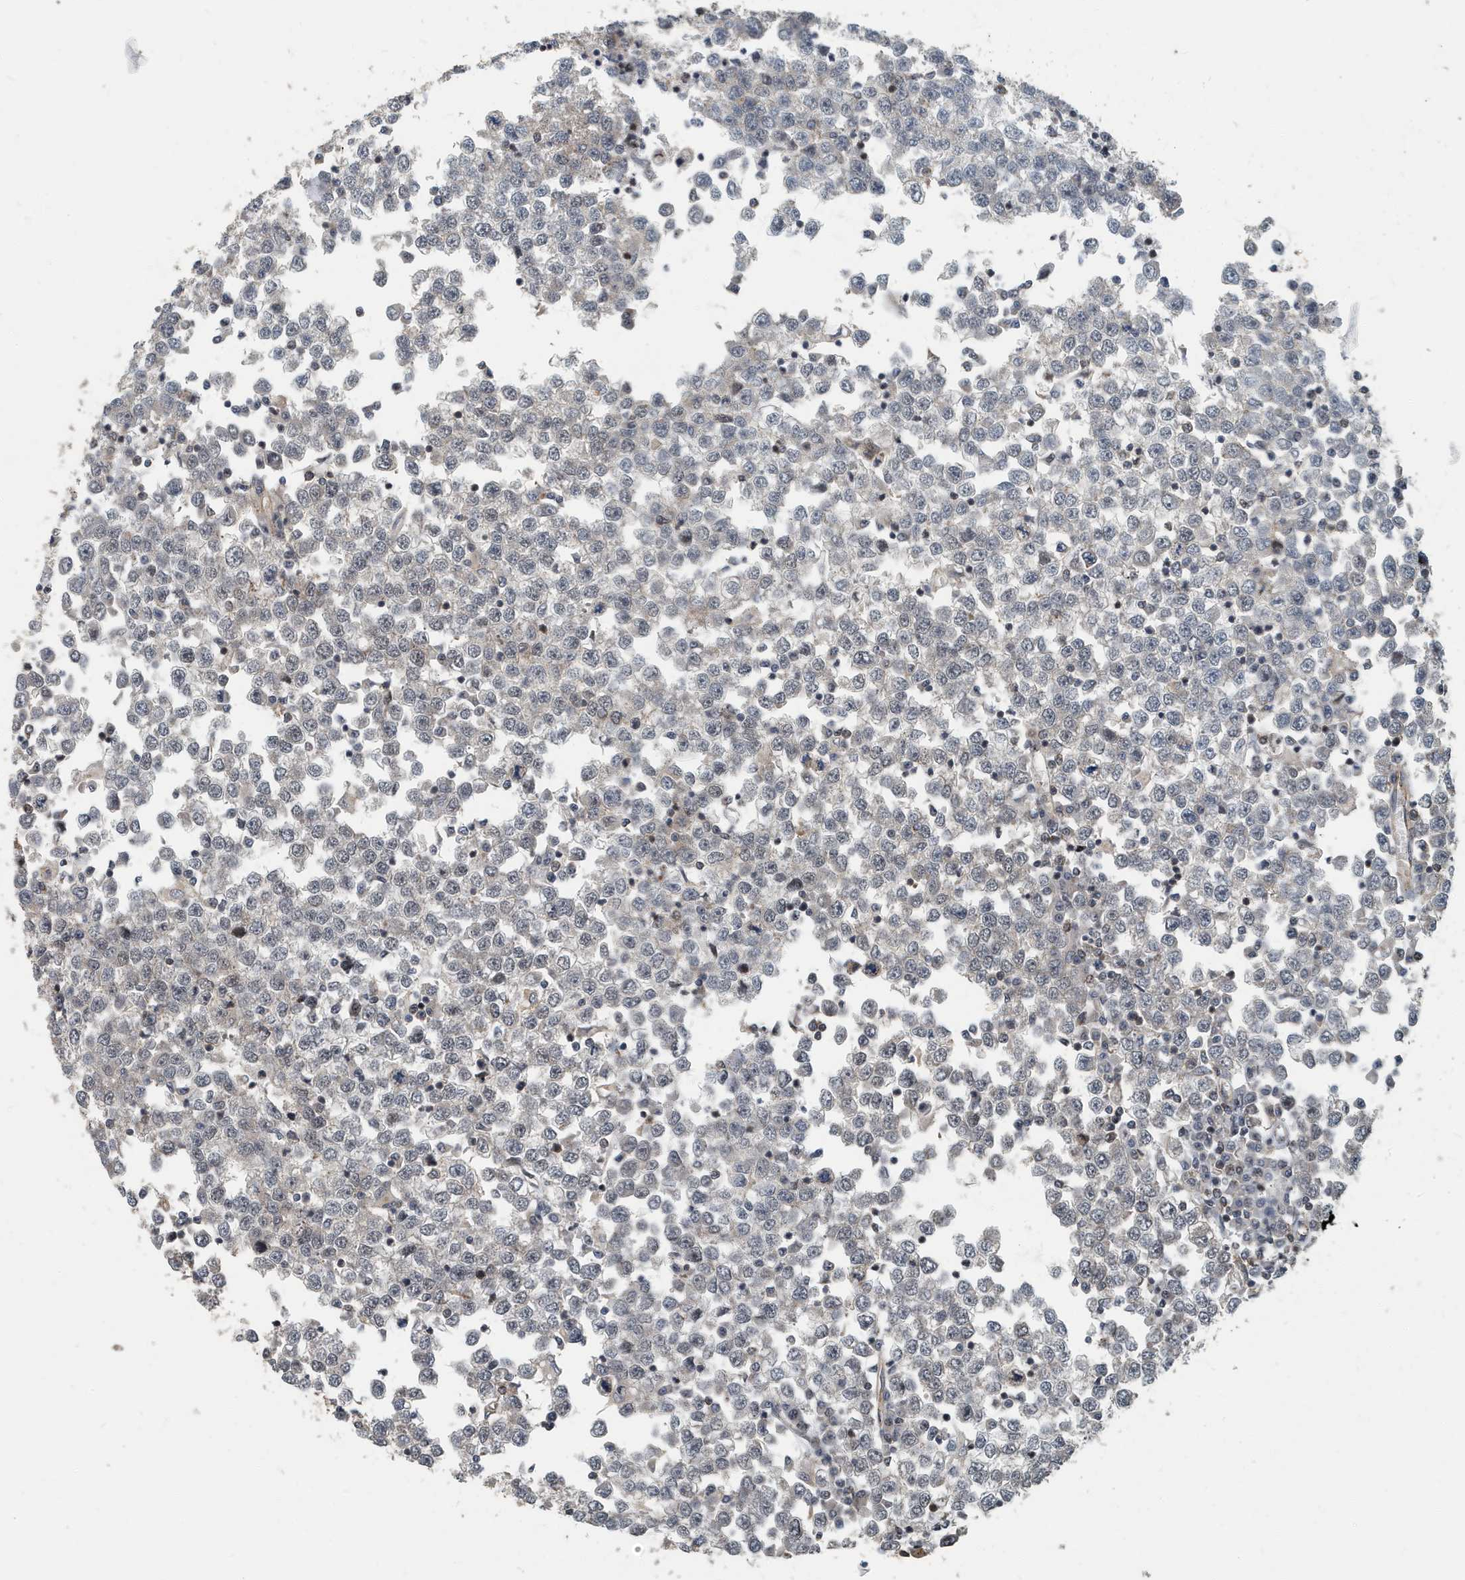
{"staining": {"intensity": "weak", "quantity": "<25%", "location": "cytoplasmic/membranous"}, "tissue": "testis cancer", "cell_type": "Tumor cells", "image_type": "cancer", "snomed": [{"axis": "morphology", "description": "Seminoma, NOS"}, {"axis": "topography", "description": "Testis"}], "caption": "High magnification brightfield microscopy of seminoma (testis) stained with DAB (brown) and counterstained with hematoxylin (blue): tumor cells show no significant expression.", "gene": "KIF15", "patient": {"sex": "male", "age": 65}}